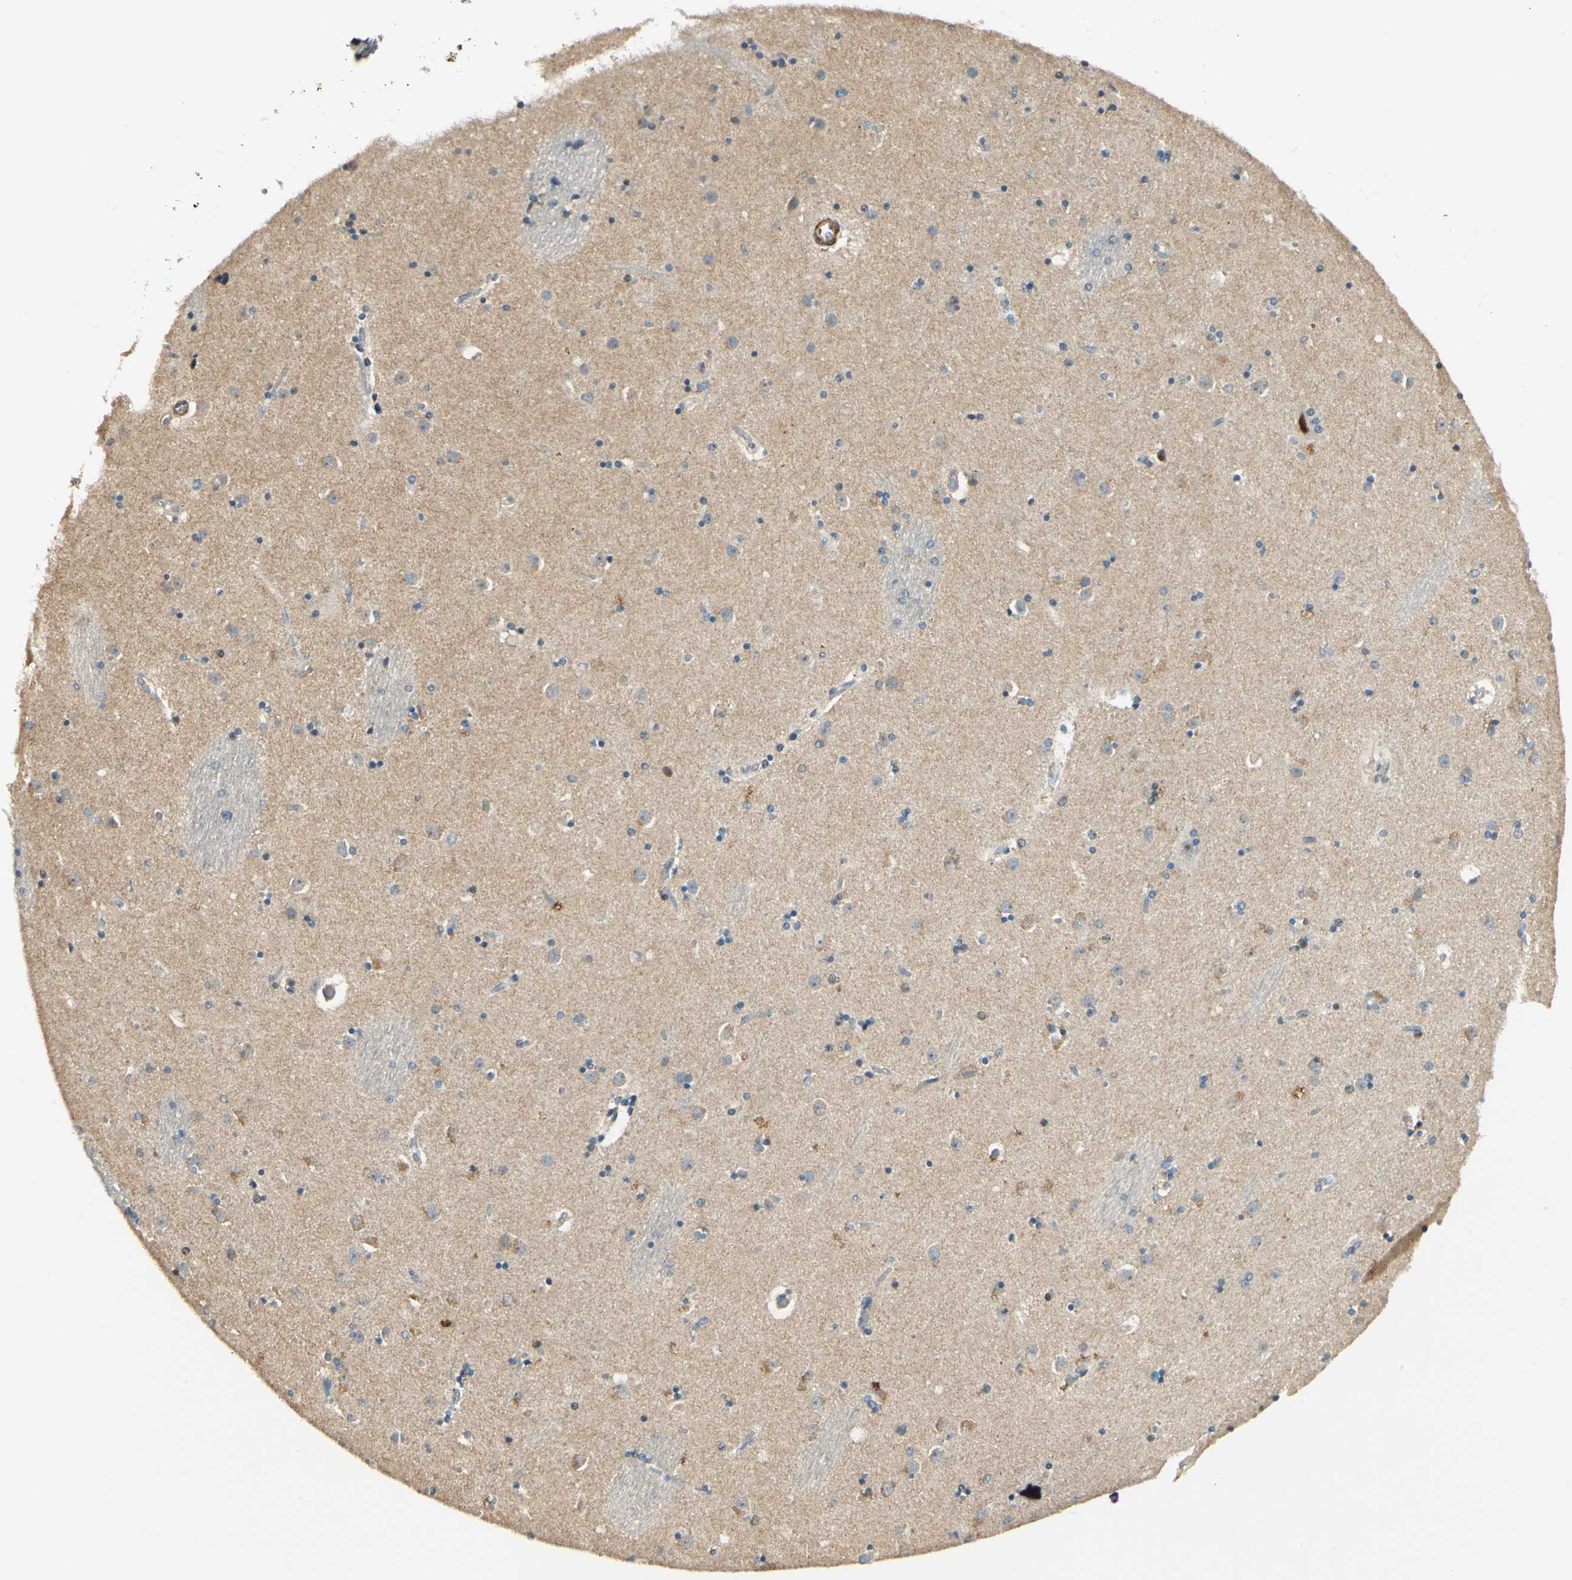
{"staining": {"intensity": "weak", "quantity": "25%-75%", "location": "cytoplasmic/membranous"}, "tissue": "caudate", "cell_type": "Glial cells", "image_type": "normal", "snomed": [{"axis": "morphology", "description": "Normal tissue, NOS"}, {"axis": "topography", "description": "Lateral ventricle wall"}], "caption": "Caudate stained for a protein demonstrates weak cytoplasmic/membranous positivity in glial cells. (DAB (3,3'-diaminobenzidine) IHC, brown staining for protein, blue staining for nuclei).", "gene": "P4HA3", "patient": {"sex": "female", "age": 54}}